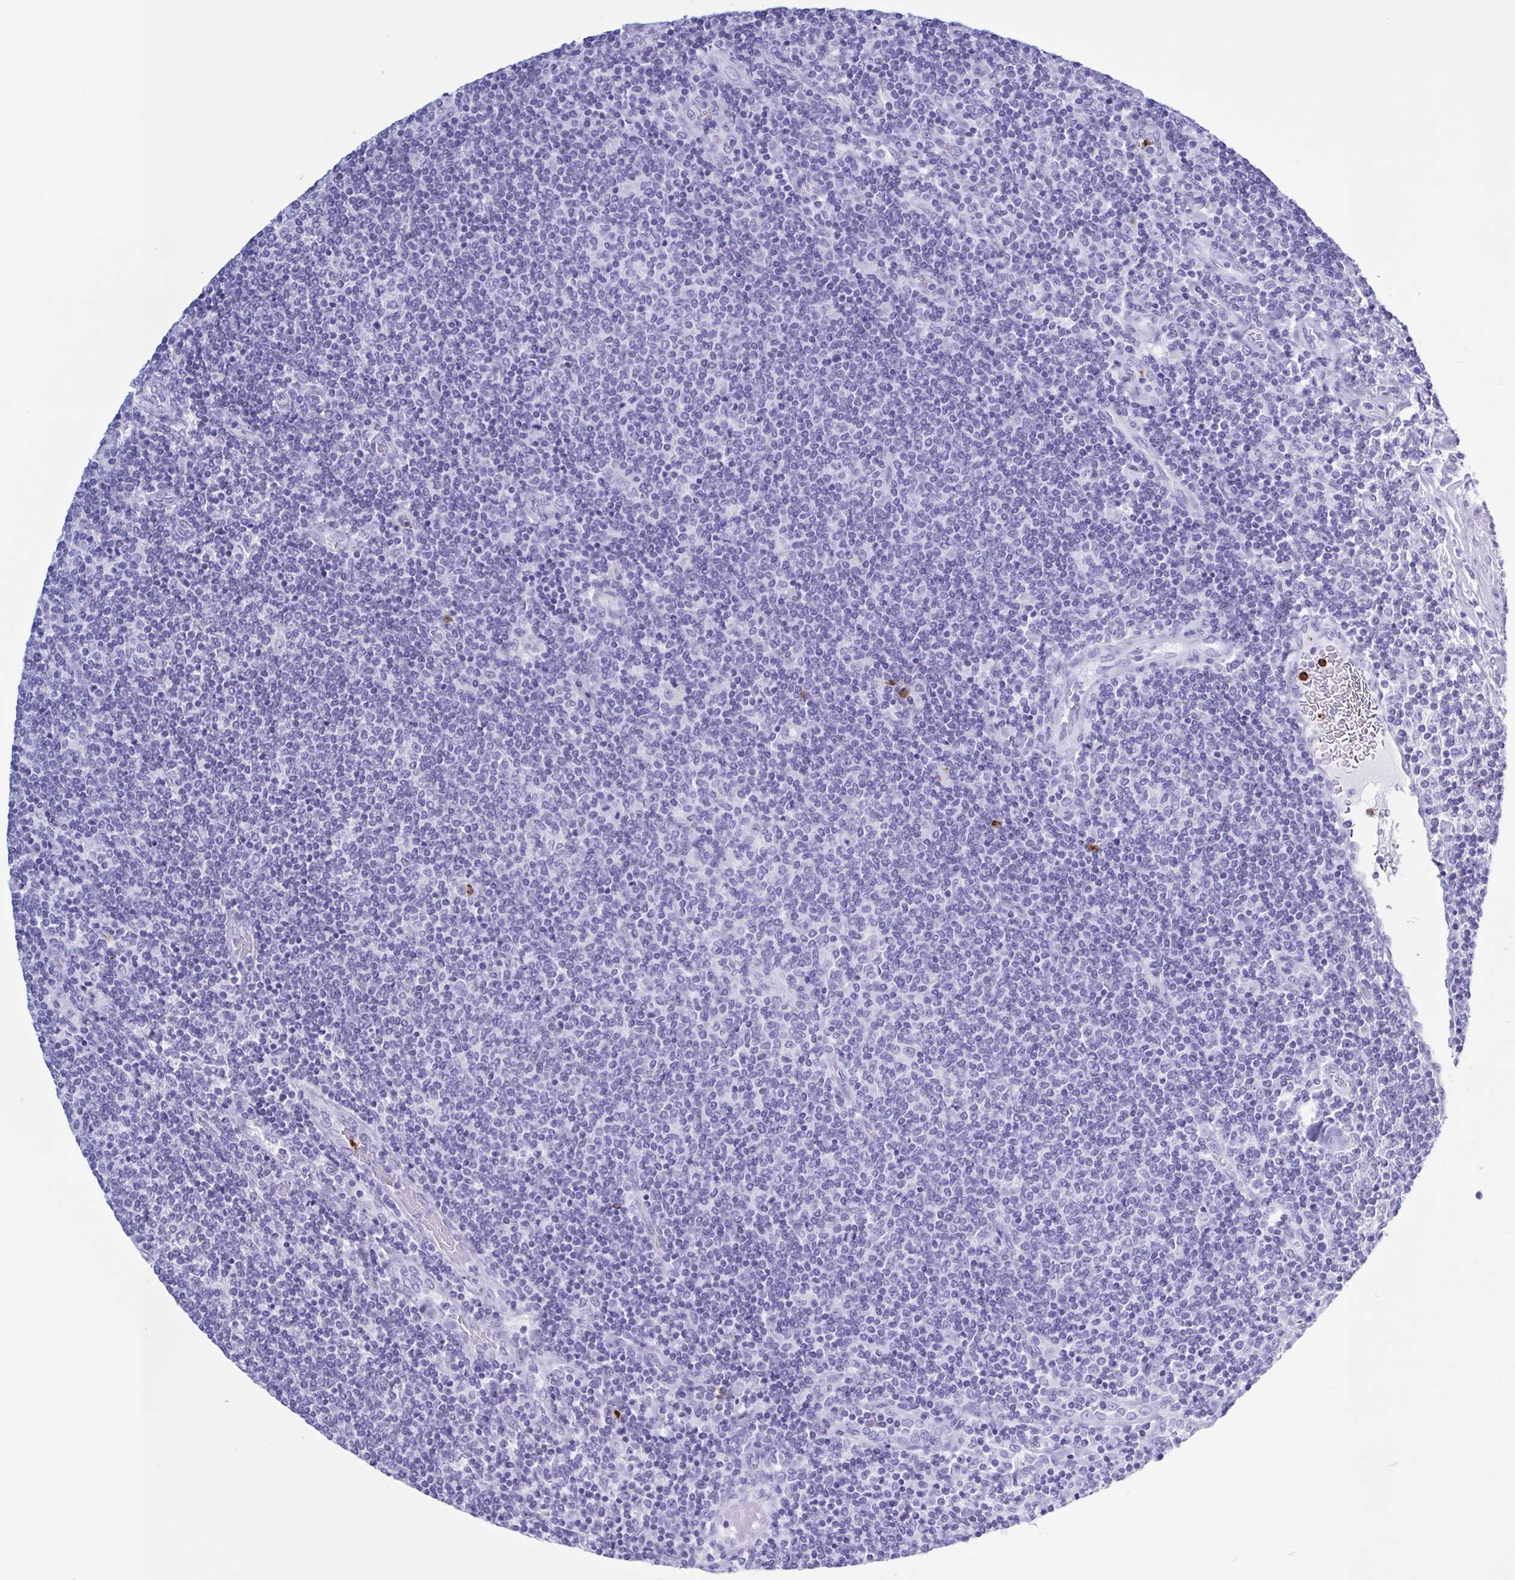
{"staining": {"intensity": "negative", "quantity": "none", "location": "none"}, "tissue": "lymphoma", "cell_type": "Tumor cells", "image_type": "cancer", "snomed": [{"axis": "morphology", "description": "Malignant lymphoma, non-Hodgkin's type, Low grade"}, {"axis": "topography", "description": "Lymph node"}], "caption": "IHC photomicrograph of neoplastic tissue: malignant lymphoma, non-Hodgkin's type (low-grade) stained with DAB (3,3'-diaminobenzidine) demonstrates no significant protein positivity in tumor cells.", "gene": "LTF", "patient": {"sex": "male", "age": 52}}